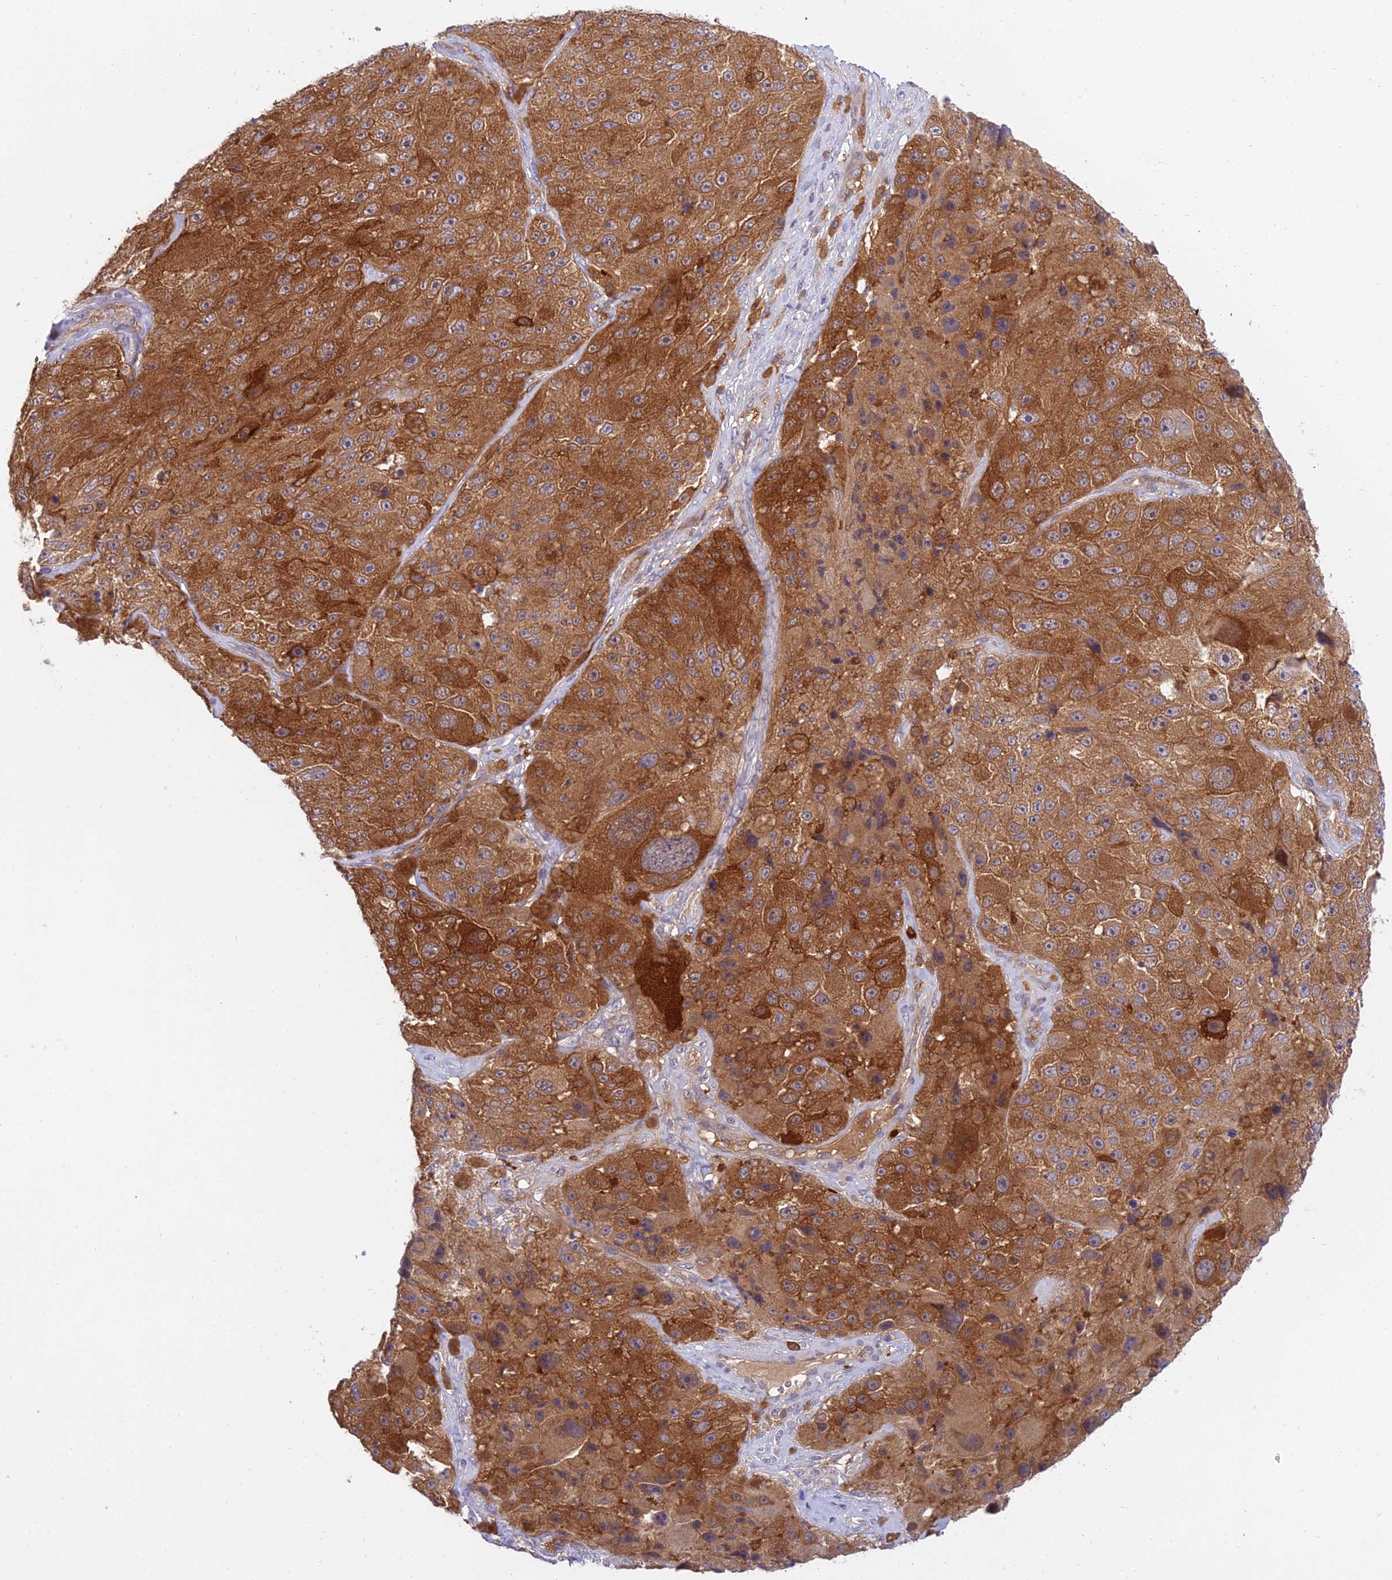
{"staining": {"intensity": "strong", "quantity": ">75%", "location": "cytoplasmic/membranous"}, "tissue": "melanoma", "cell_type": "Tumor cells", "image_type": "cancer", "snomed": [{"axis": "morphology", "description": "Malignant melanoma, Metastatic site"}, {"axis": "topography", "description": "Lymph node"}], "caption": "Protein expression analysis of human melanoma reveals strong cytoplasmic/membranous staining in about >75% of tumor cells. The protein is shown in brown color, while the nuclei are stained blue.", "gene": "UBE2G1", "patient": {"sex": "male", "age": 62}}